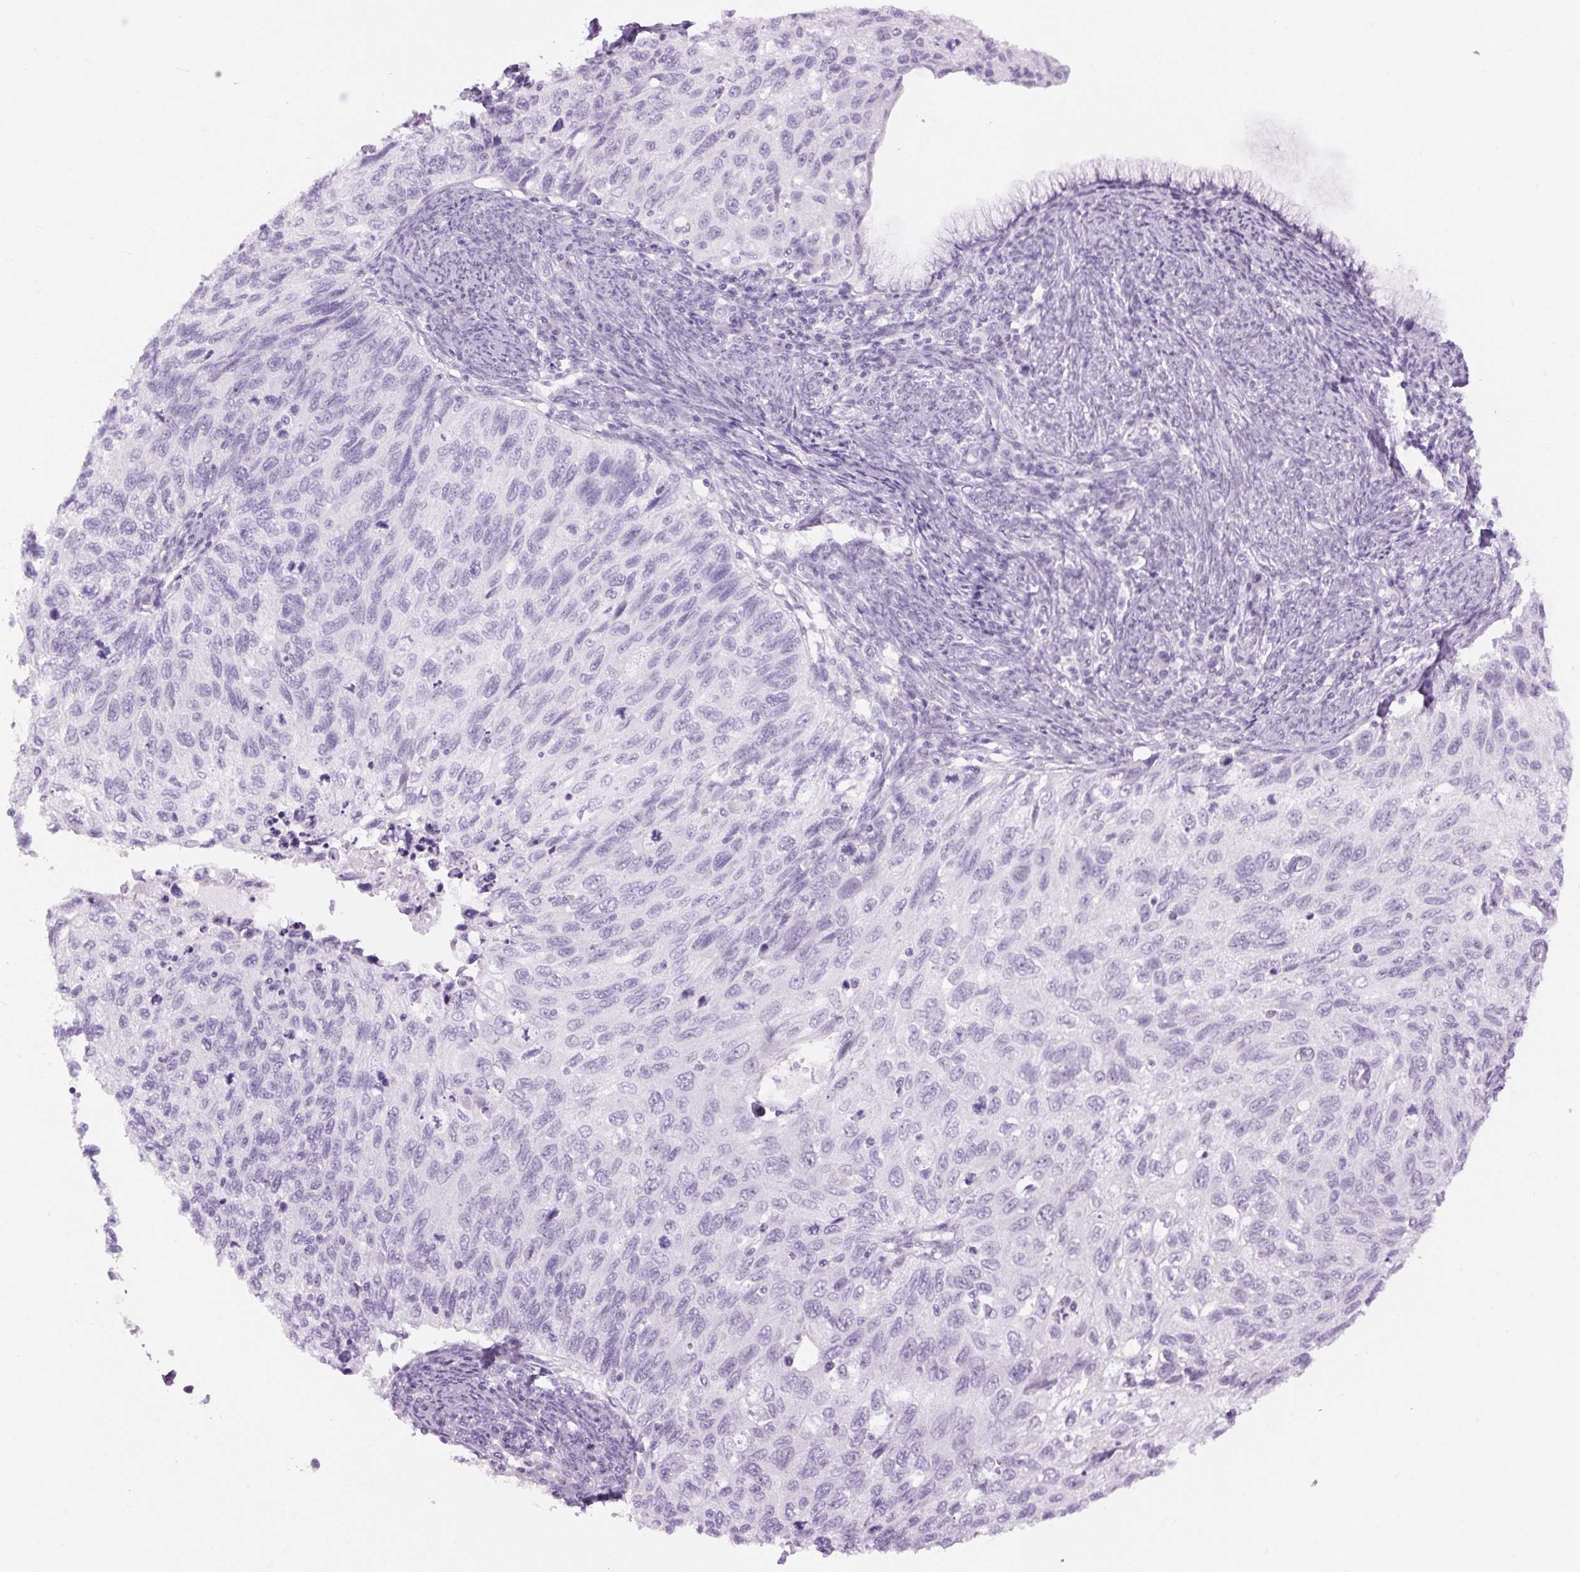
{"staining": {"intensity": "negative", "quantity": "none", "location": "none"}, "tissue": "cervical cancer", "cell_type": "Tumor cells", "image_type": "cancer", "snomed": [{"axis": "morphology", "description": "Squamous cell carcinoma, NOS"}, {"axis": "topography", "description": "Cervix"}], "caption": "Immunohistochemistry (IHC) of human cervical cancer (squamous cell carcinoma) reveals no positivity in tumor cells.", "gene": "BEND2", "patient": {"sex": "female", "age": 70}}